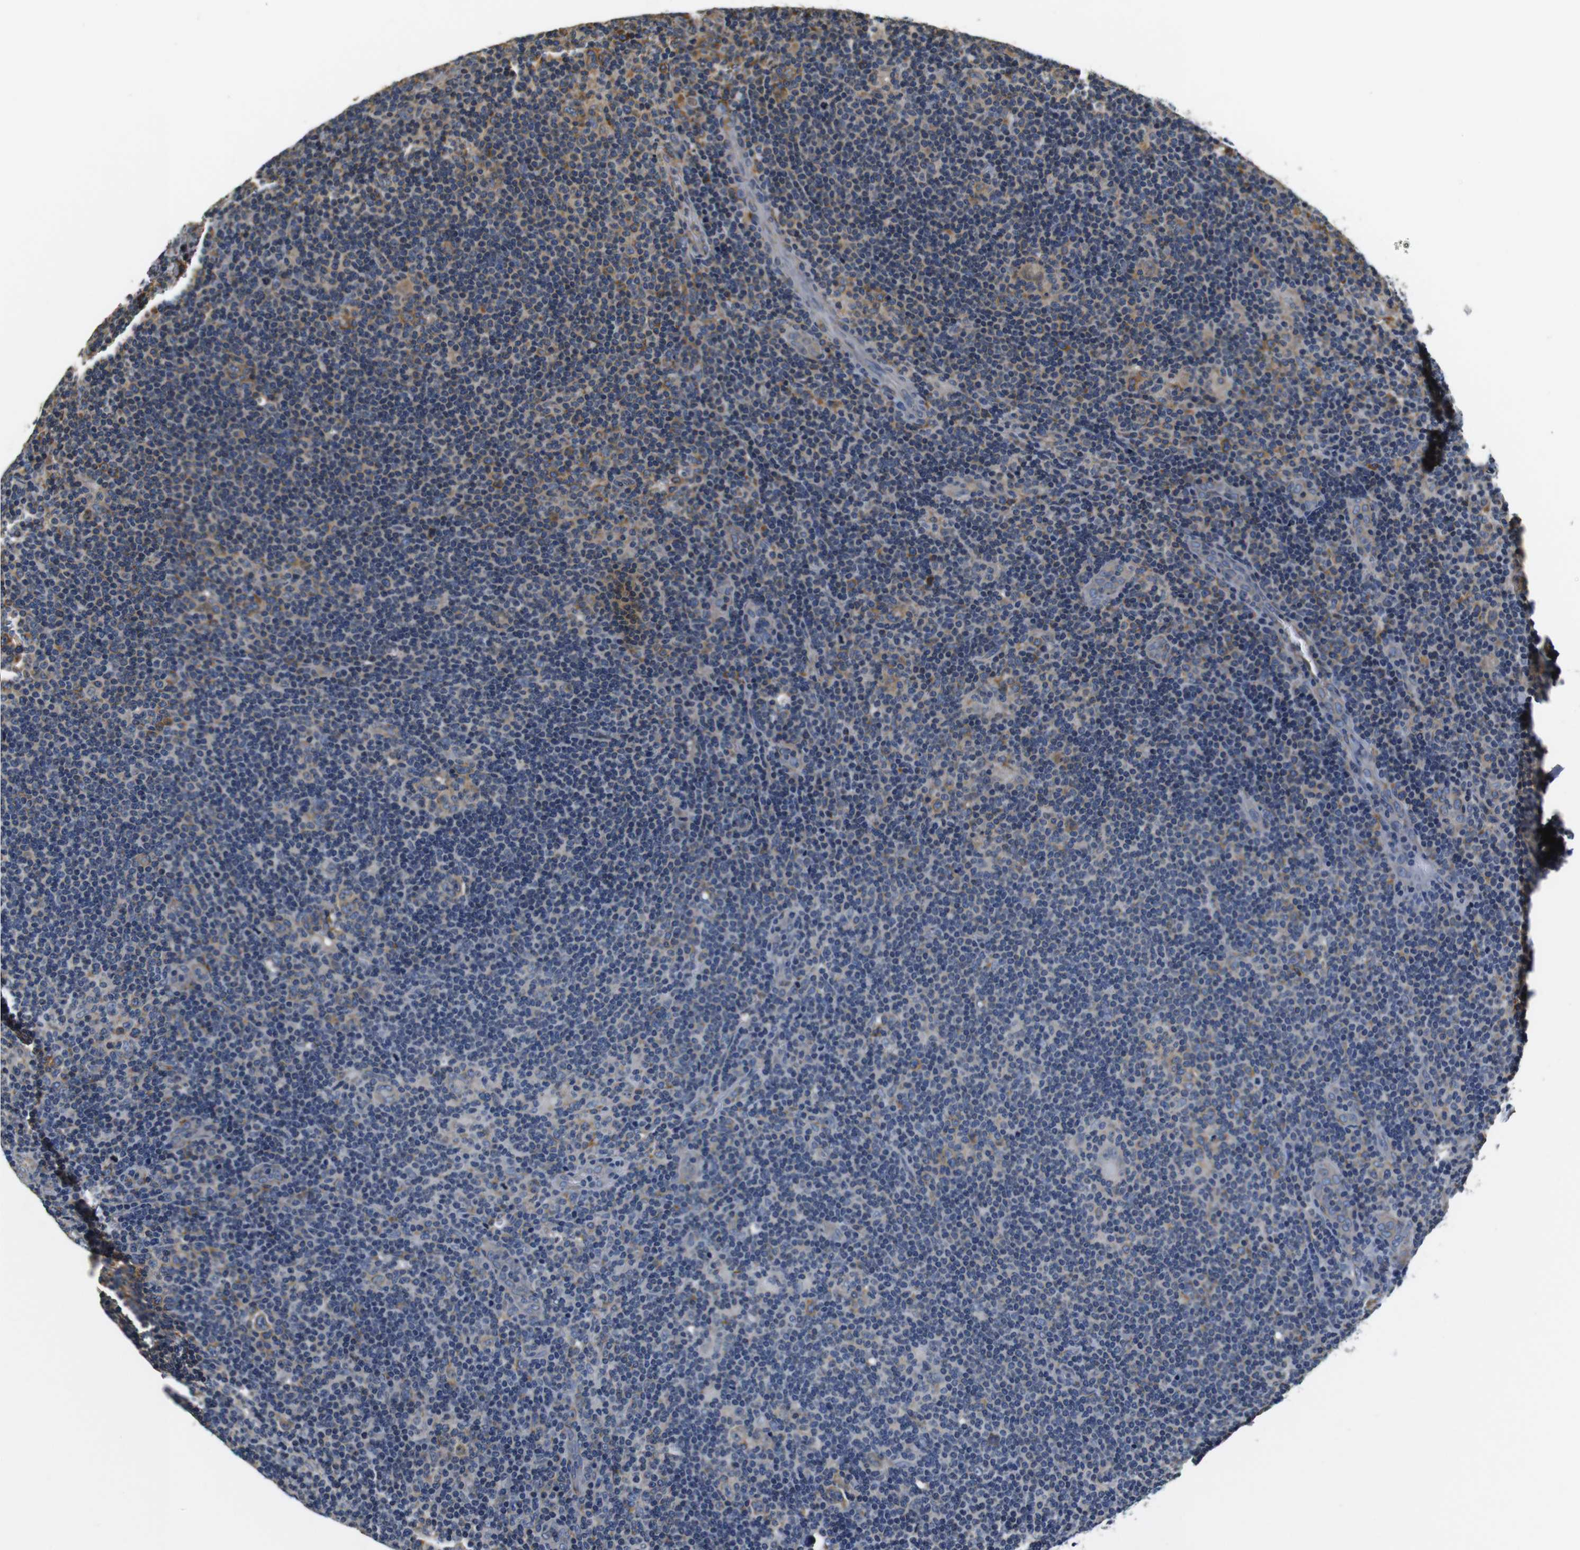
{"staining": {"intensity": "weak", "quantity": ">75%", "location": "cytoplasmic/membranous"}, "tissue": "lymphoma", "cell_type": "Tumor cells", "image_type": "cancer", "snomed": [{"axis": "morphology", "description": "Hodgkin's disease, NOS"}, {"axis": "topography", "description": "Lymph node"}], "caption": "There is low levels of weak cytoplasmic/membranous staining in tumor cells of Hodgkin's disease, as demonstrated by immunohistochemical staining (brown color).", "gene": "COL1A1", "patient": {"sex": "female", "age": 57}}